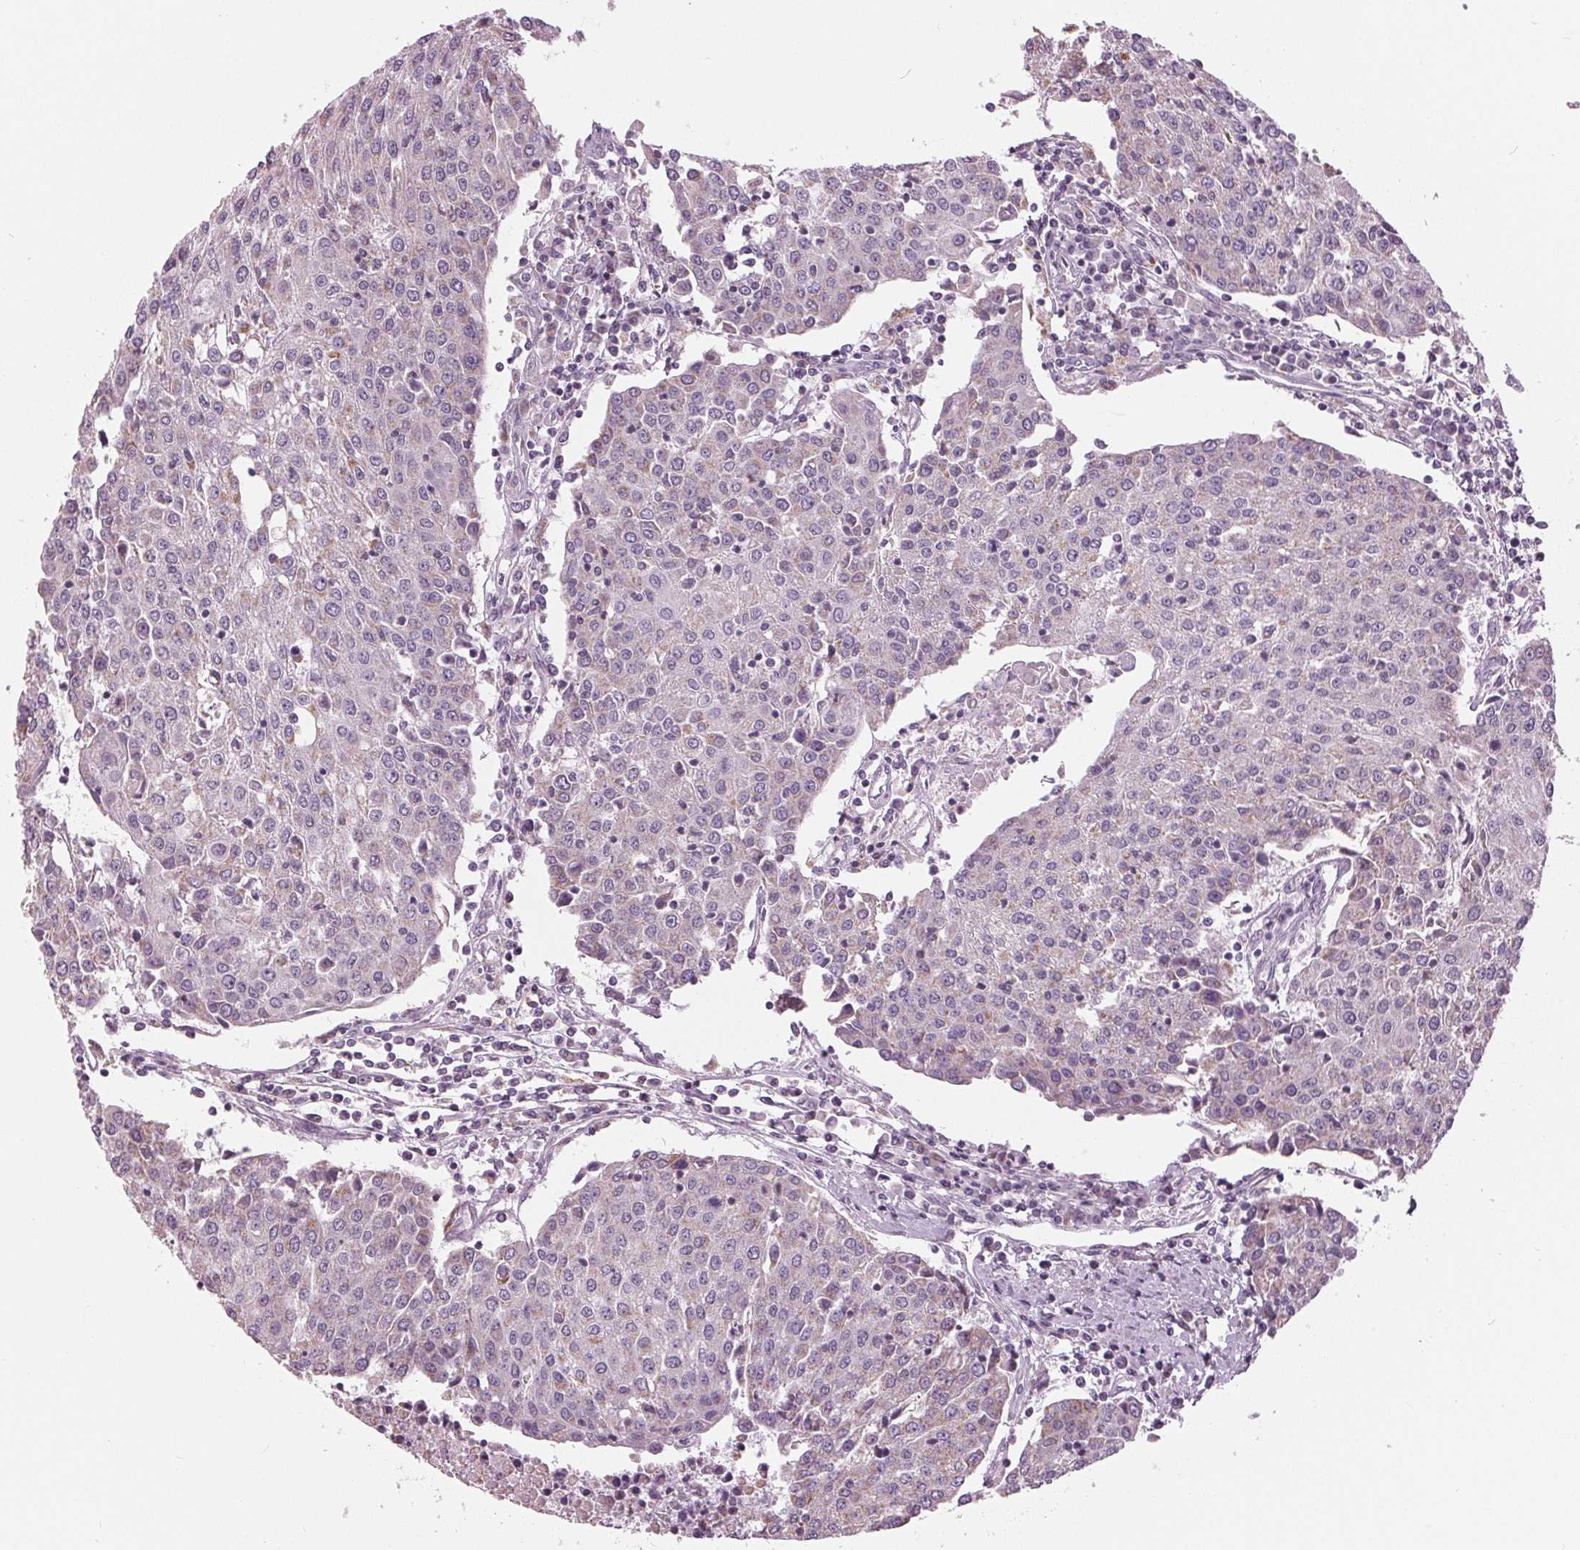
{"staining": {"intensity": "weak", "quantity": "<25%", "location": "cytoplasmic/membranous"}, "tissue": "urothelial cancer", "cell_type": "Tumor cells", "image_type": "cancer", "snomed": [{"axis": "morphology", "description": "Urothelial carcinoma, High grade"}, {"axis": "topography", "description": "Urinary bladder"}], "caption": "Immunohistochemistry histopathology image of neoplastic tissue: urothelial cancer stained with DAB reveals no significant protein positivity in tumor cells.", "gene": "SAMD4A", "patient": {"sex": "female", "age": 85}}